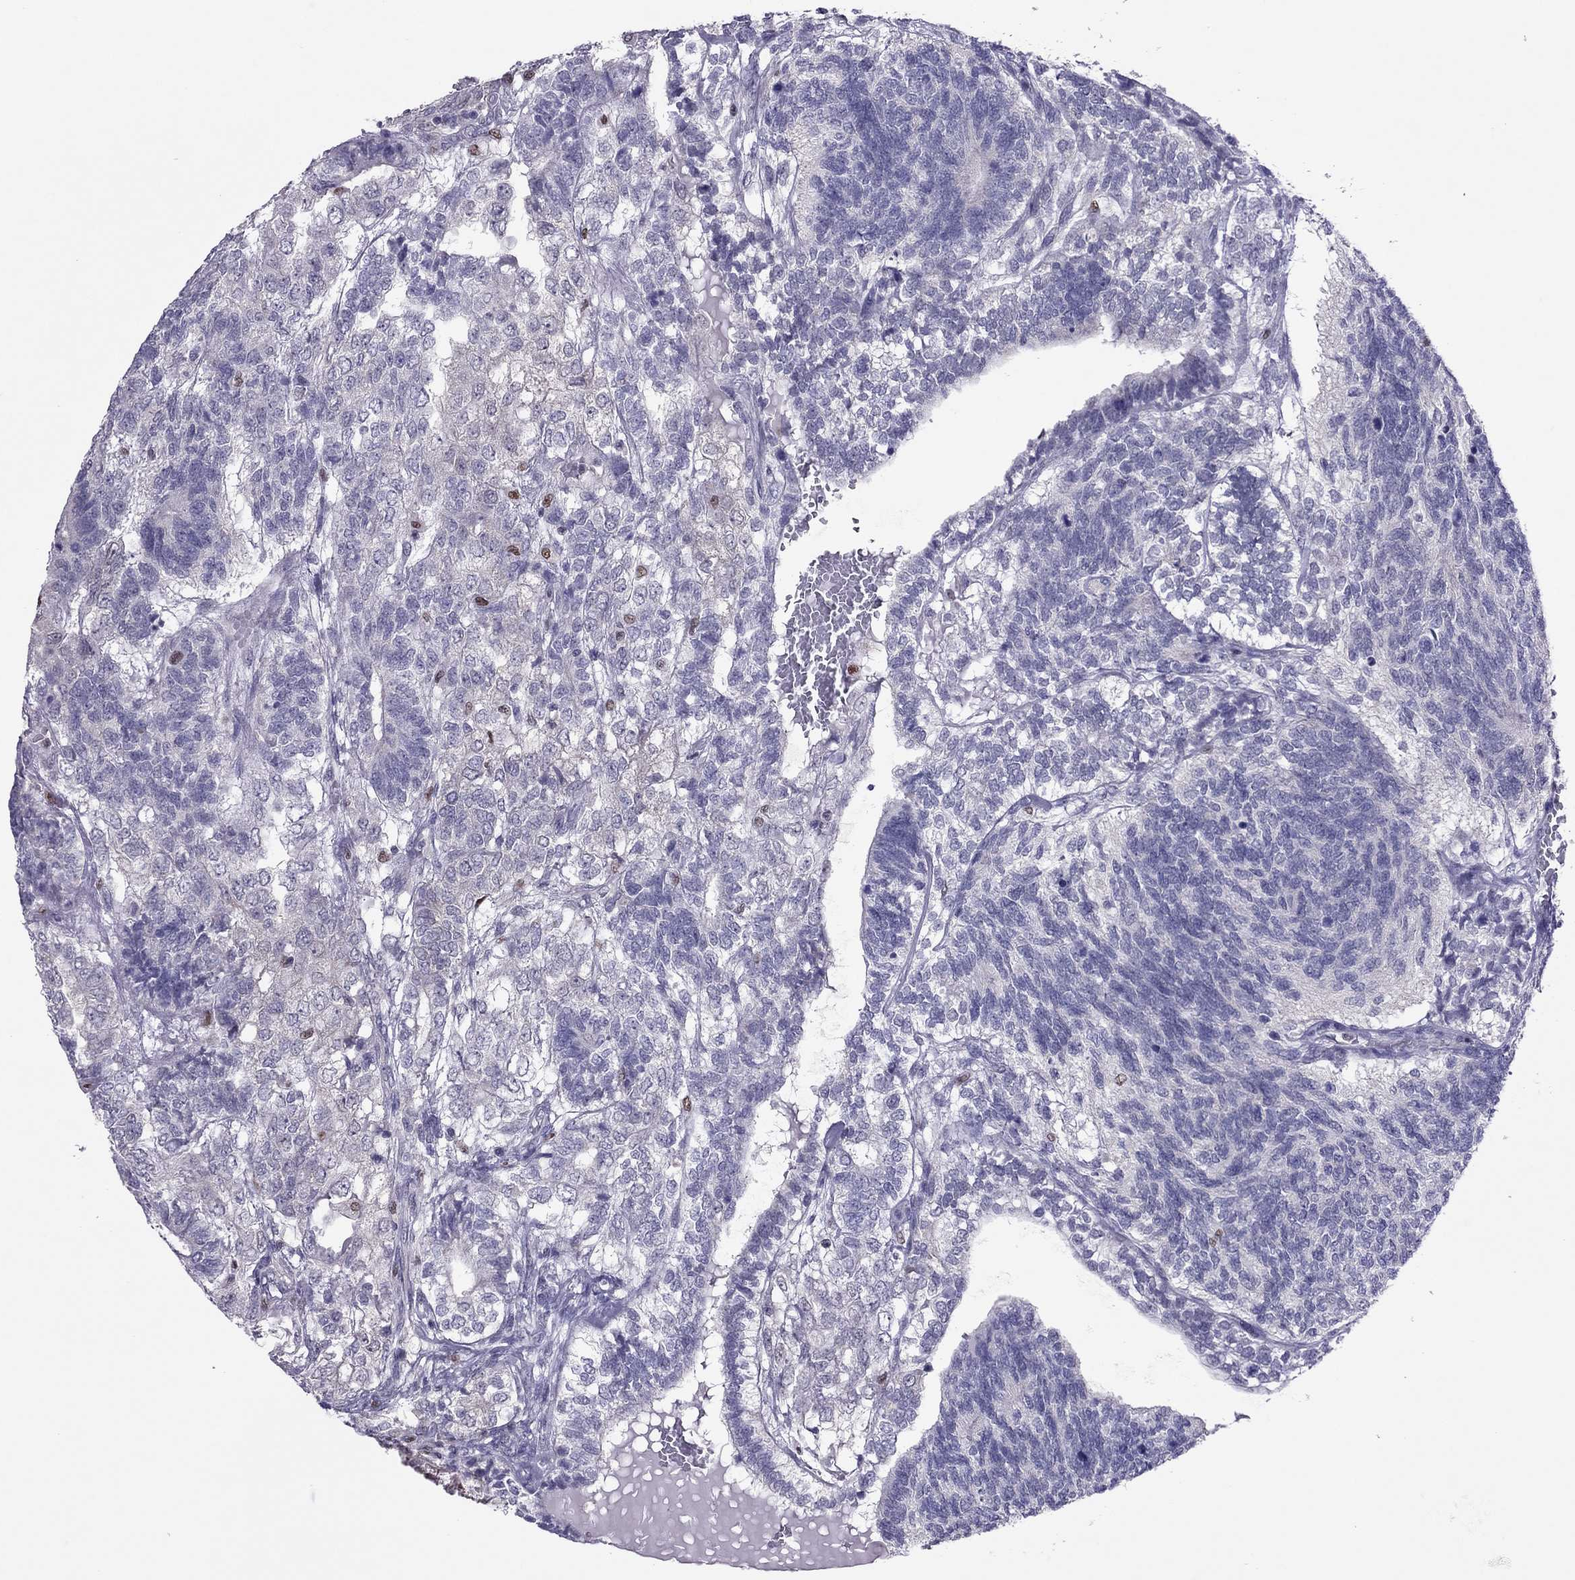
{"staining": {"intensity": "negative", "quantity": "none", "location": "none"}, "tissue": "testis cancer", "cell_type": "Tumor cells", "image_type": "cancer", "snomed": [{"axis": "morphology", "description": "Seminoma, NOS"}, {"axis": "morphology", "description": "Carcinoma, Embryonal, NOS"}, {"axis": "topography", "description": "Testis"}], "caption": "The IHC photomicrograph has no significant staining in tumor cells of seminoma (testis) tissue.", "gene": "SPINT3", "patient": {"sex": "male", "age": 41}}